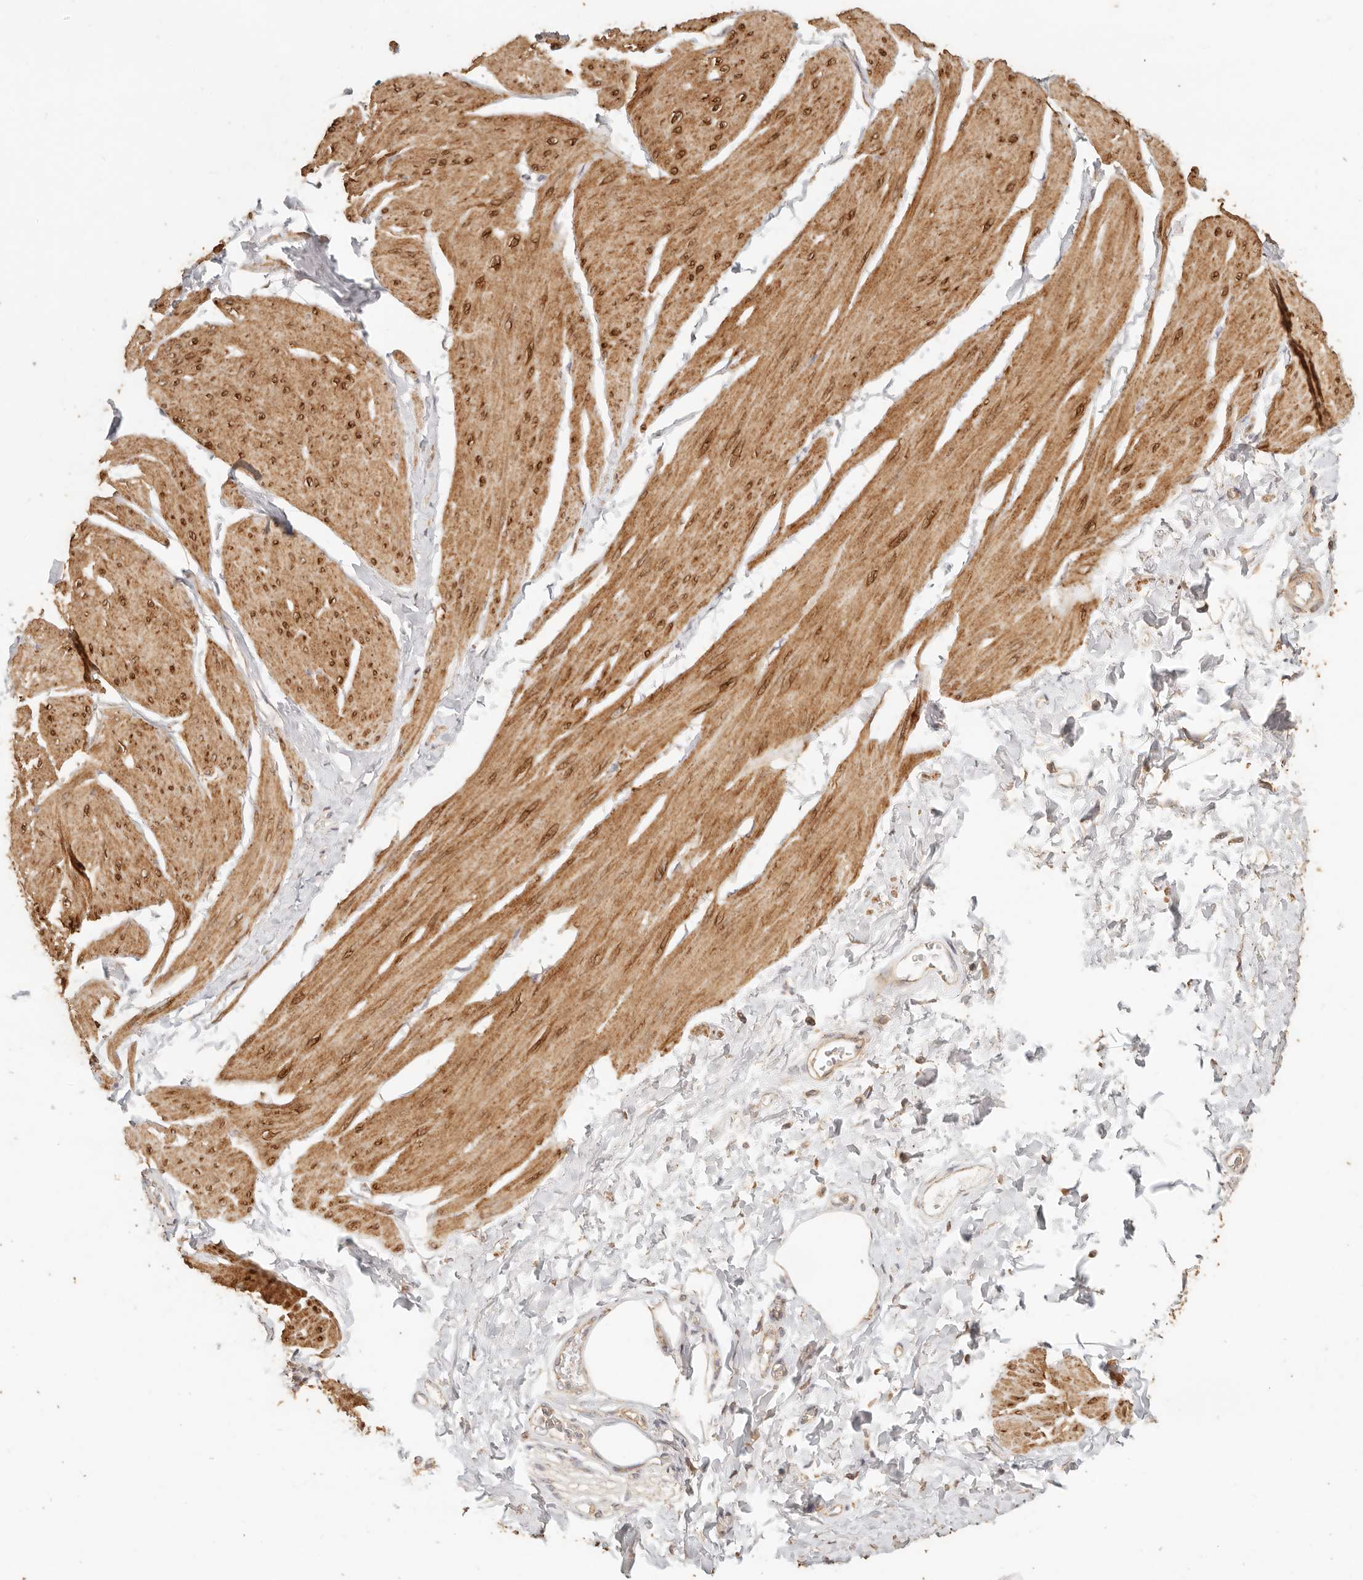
{"staining": {"intensity": "moderate", "quantity": ">75%", "location": "cytoplasmic/membranous"}, "tissue": "smooth muscle", "cell_type": "Smooth muscle cells", "image_type": "normal", "snomed": [{"axis": "morphology", "description": "Urothelial carcinoma, High grade"}, {"axis": "topography", "description": "Urinary bladder"}], "caption": "IHC staining of normal smooth muscle, which shows medium levels of moderate cytoplasmic/membranous positivity in approximately >75% of smooth muscle cells indicating moderate cytoplasmic/membranous protein staining. The staining was performed using DAB (3,3'-diaminobenzidine) (brown) for protein detection and nuclei were counterstained in hematoxylin (blue).", "gene": "PTPN22", "patient": {"sex": "male", "age": 46}}